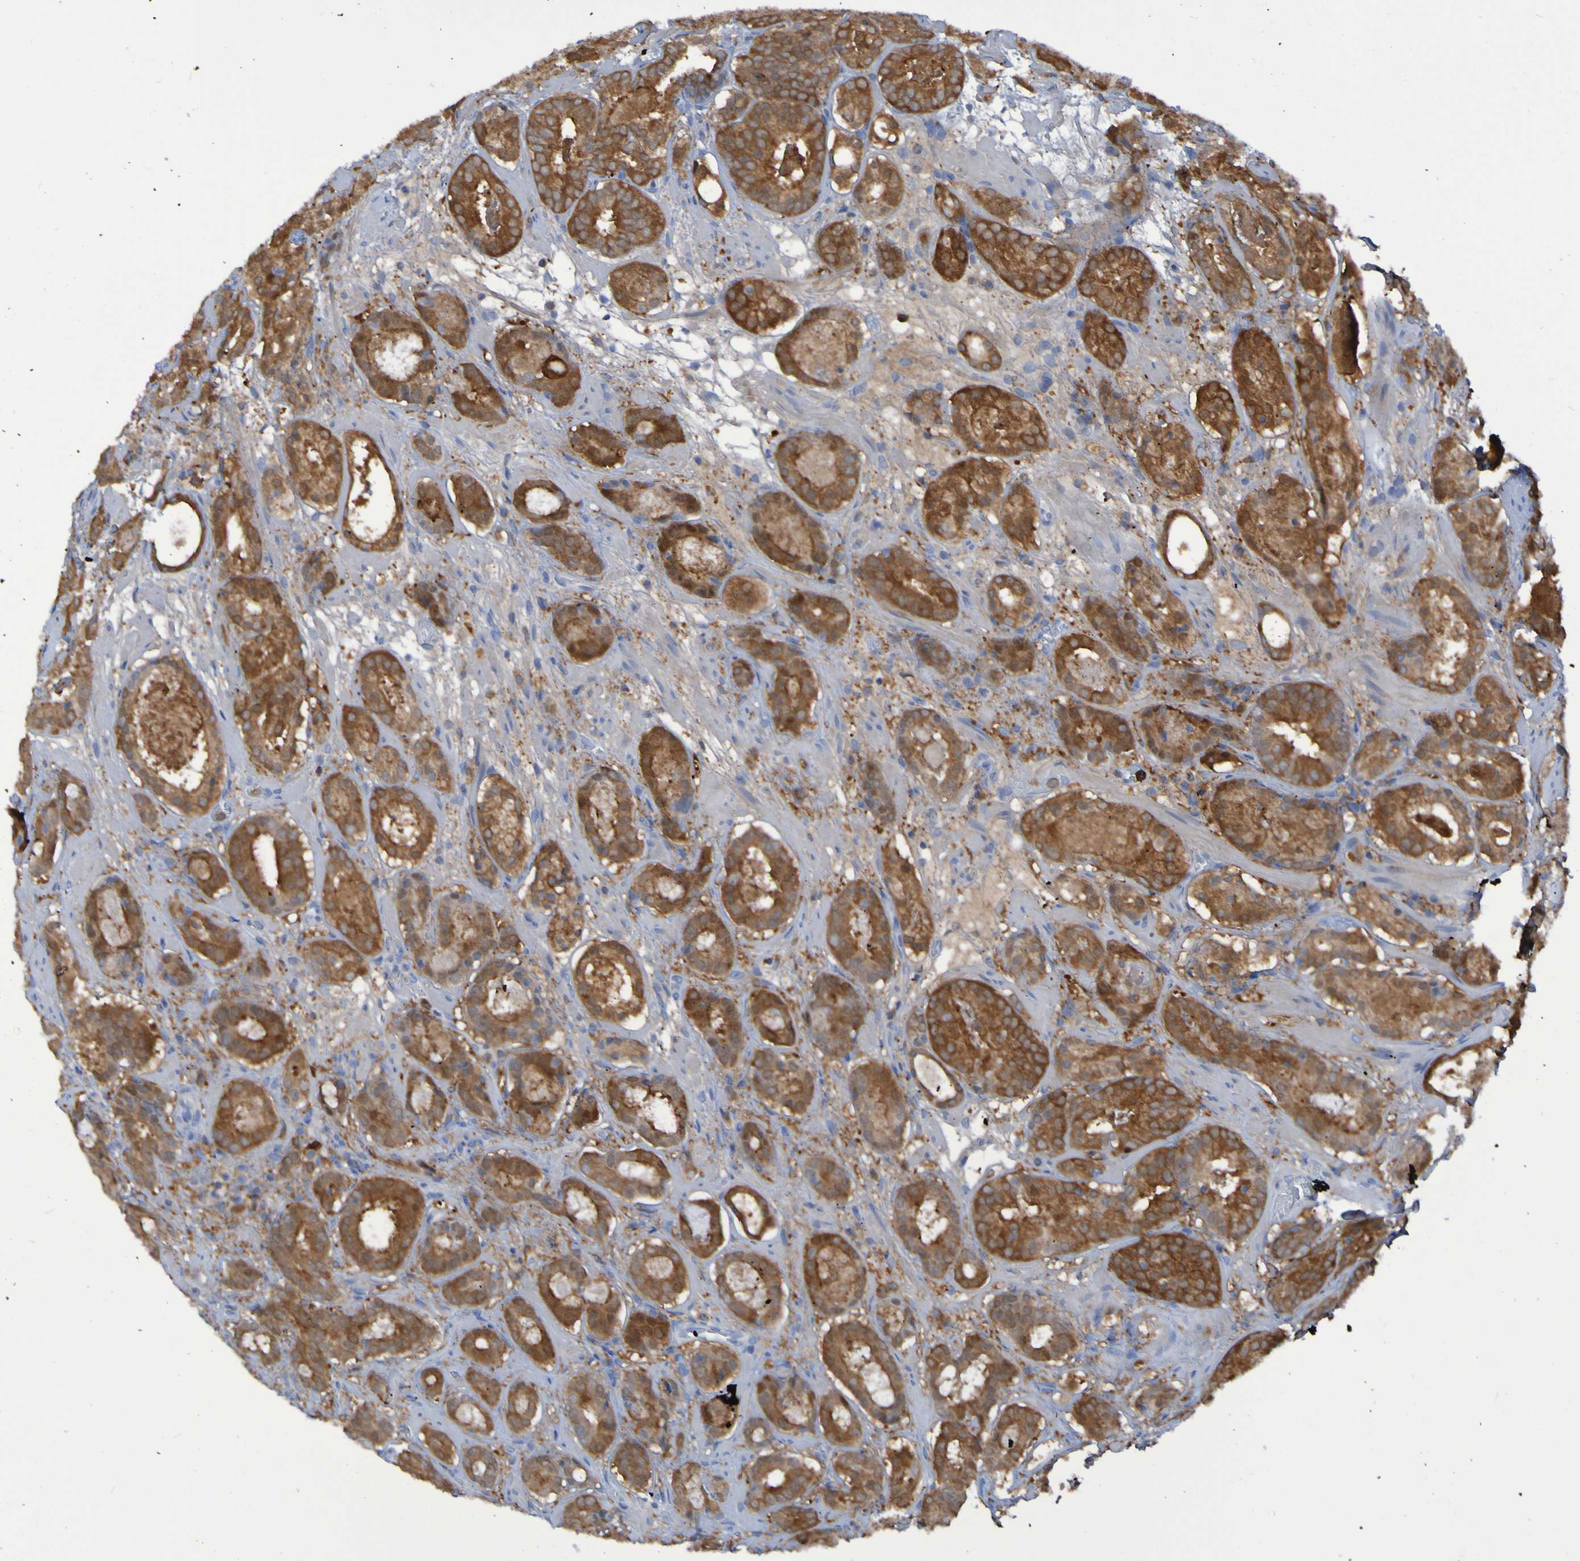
{"staining": {"intensity": "moderate", "quantity": ">75%", "location": "cytoplasmic/membranous"}, "tissue": "prostate cancer", "cell_type": "Tumor cells", "image_type": "cancer", "snomed": [{"axis": "morphology", "description": "Adenocarcinoma, Low grade"}, {"axis": "topography", "description": "Prostate"}], "caption": "IHC of human prostate cancer (low-grade adenocarcinoma) exhibits medium levels of moderate cytoplasmic/membranous staining in approximately >75% of tumor cells. Immunohistochemistry (ihc) stains the protein in brown and the nuclei are stained blue.", "gene": "MPPE1", "patient": {"sex": "male", "age": 69}}